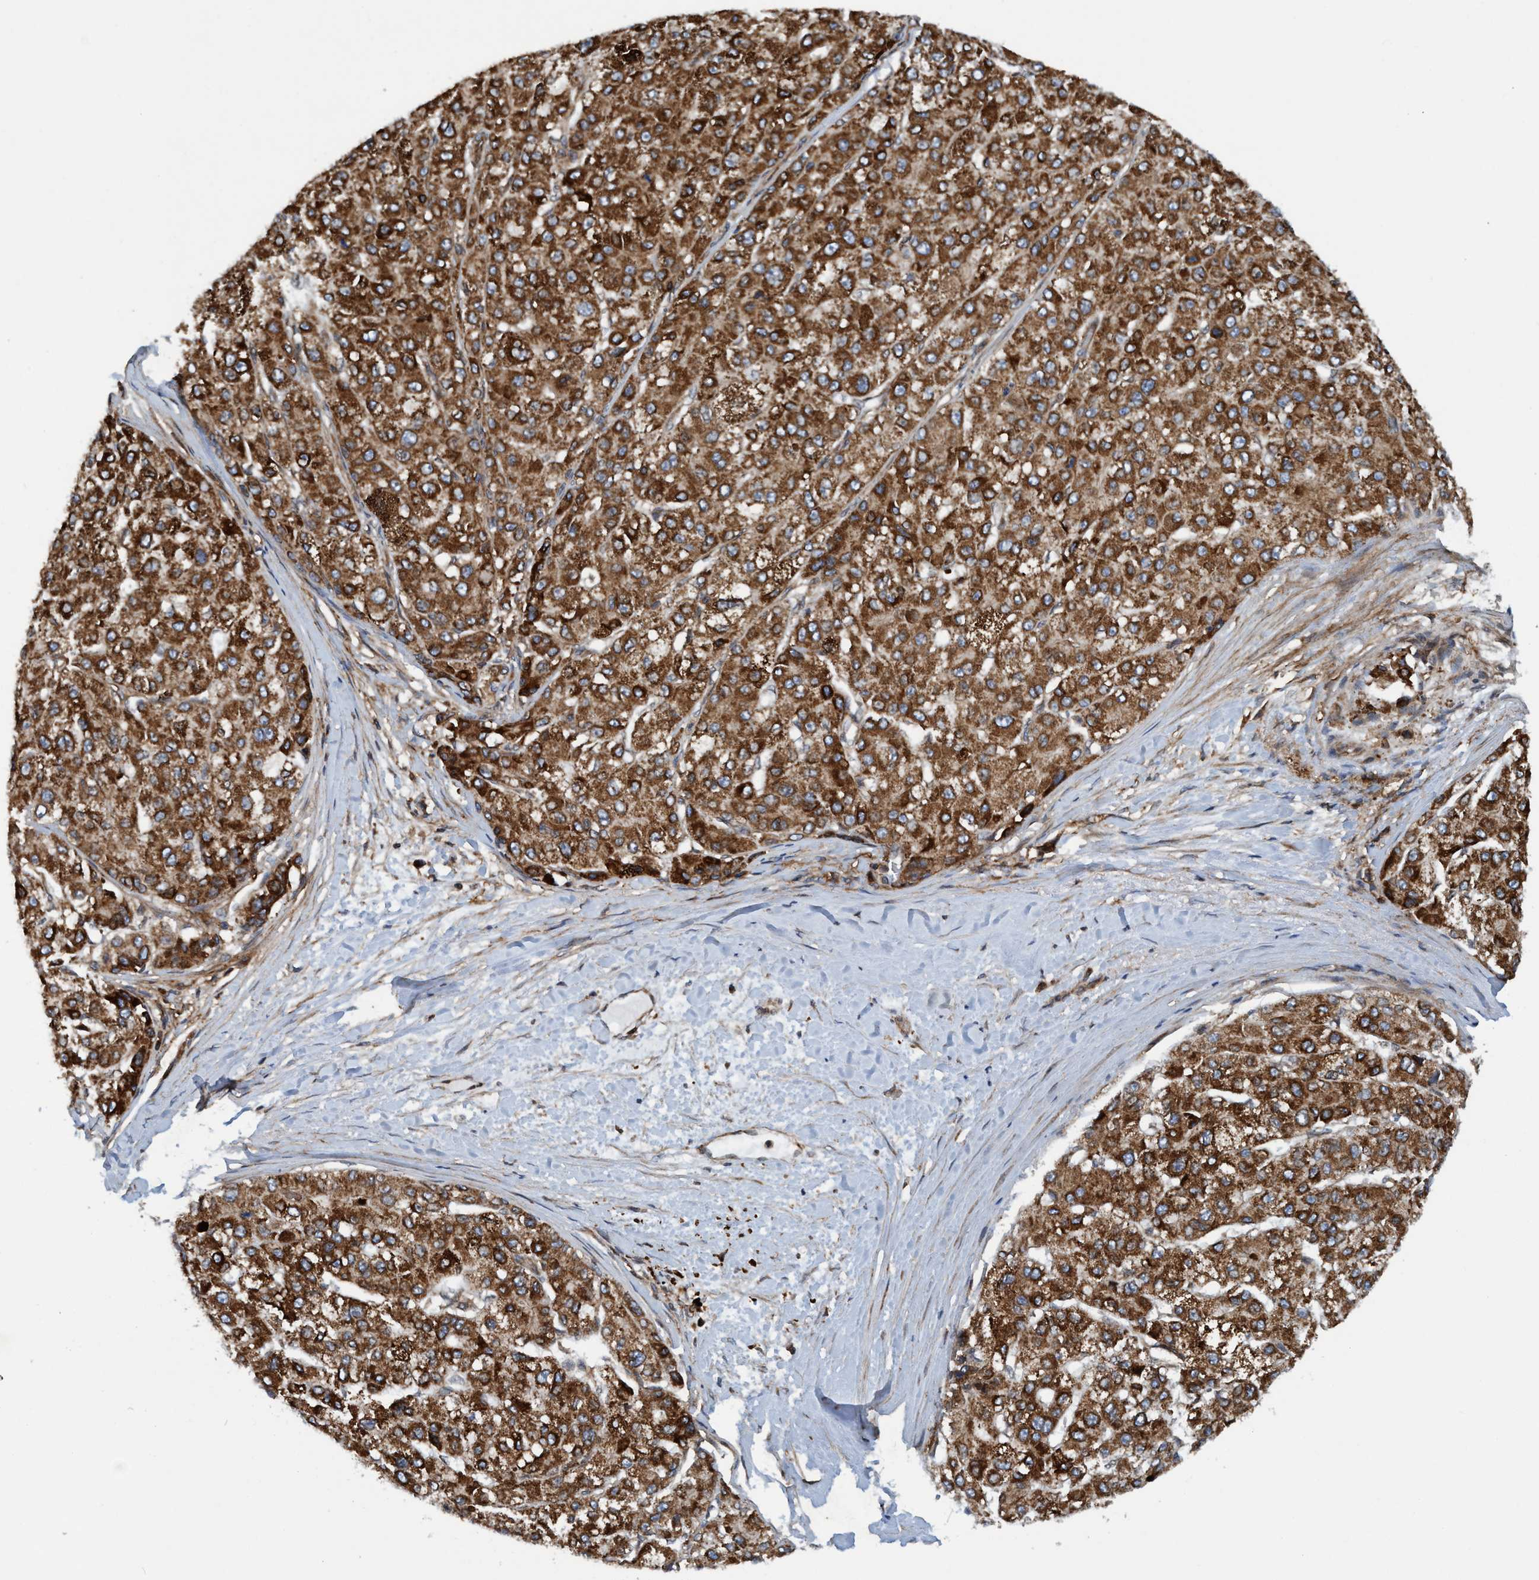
{"staining": {"intensity": "moderate", "quantity": ">75%", "location": "cytoplasmic/membranous"}, "tissue": "liver cancer", "cell_type": "Tumor cells", "image_type": "cancer", "snomed": [{"axis": "morphology", "description": "Carcinoma, Hepatocellular, NOS"}, {"axis": "topography", "description": "Liver"}], "caption": "Liver cancer (hepatocellular carcinoma) stained with a protein marker displays moderate staining in tumor cells.", "gene": "SLC16A3", "patient": {"sex": "male", "age": 80}}